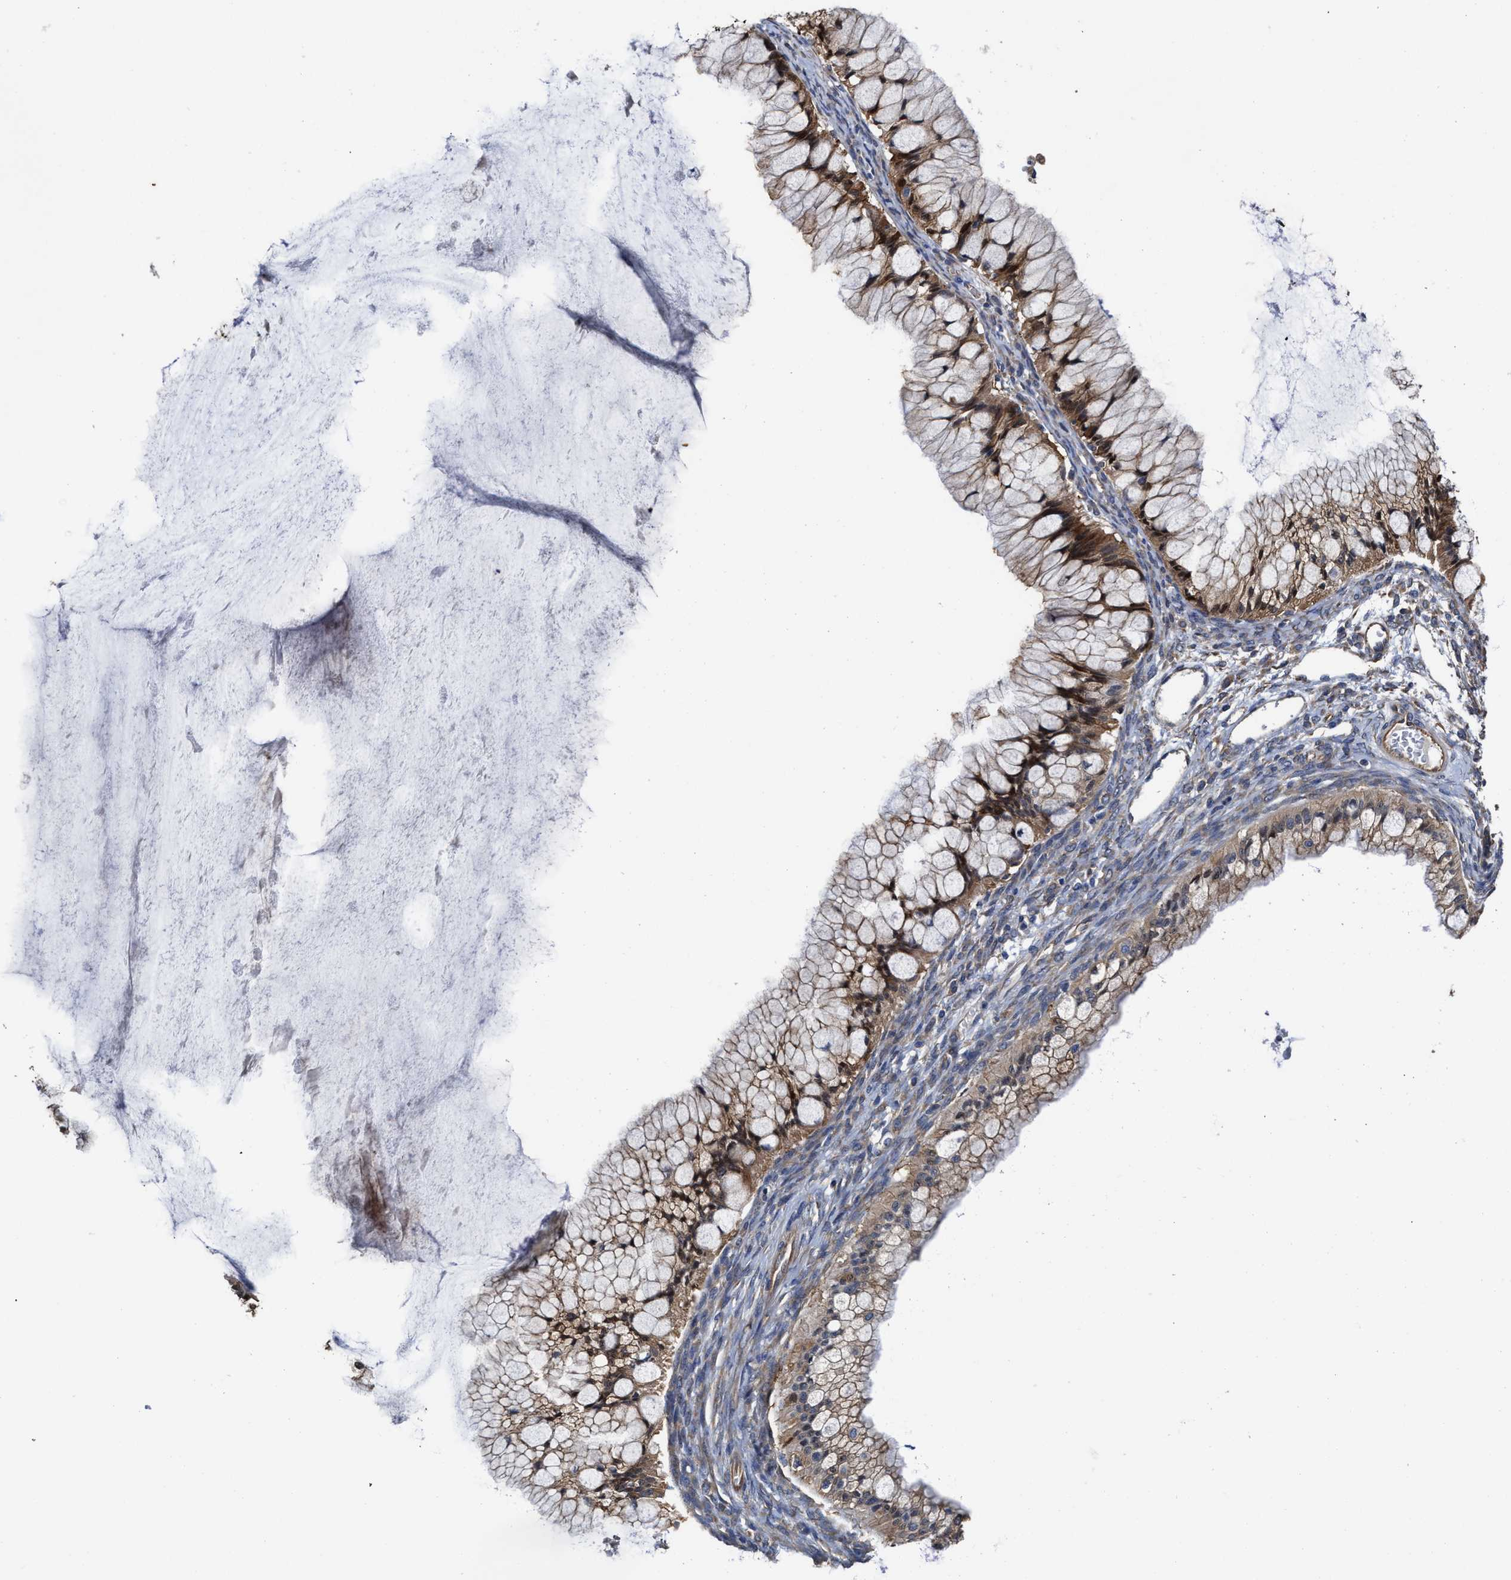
{"staining": {"intensity": "moderate", "quantity": ">75%", "location": "cytoplasmic/membranous"}, "tissue": "ovarian cancer", "cell_type": "Tumor cells", "image_type": "cancer", "snomed": [{"axis": "morphology", "description": "Cystadenocarcinoma, mucinous, NOS"}, {"axis": "topography", "description": "Ovary"}], "caption": "Moderate cytoplasmic/membranous protein expression is appreciated in about >75% of tumor cells in ovarian cancer (mucinous cystadenocarcinoma). The staining was performed using DAB (3,3'-diaminobenzidine), with brown indicating positive protein expression. Nuclei are stained blue with hematoxylin.", "gene": "TRAF6", "patient": {"sex": "female", "age": 57}}